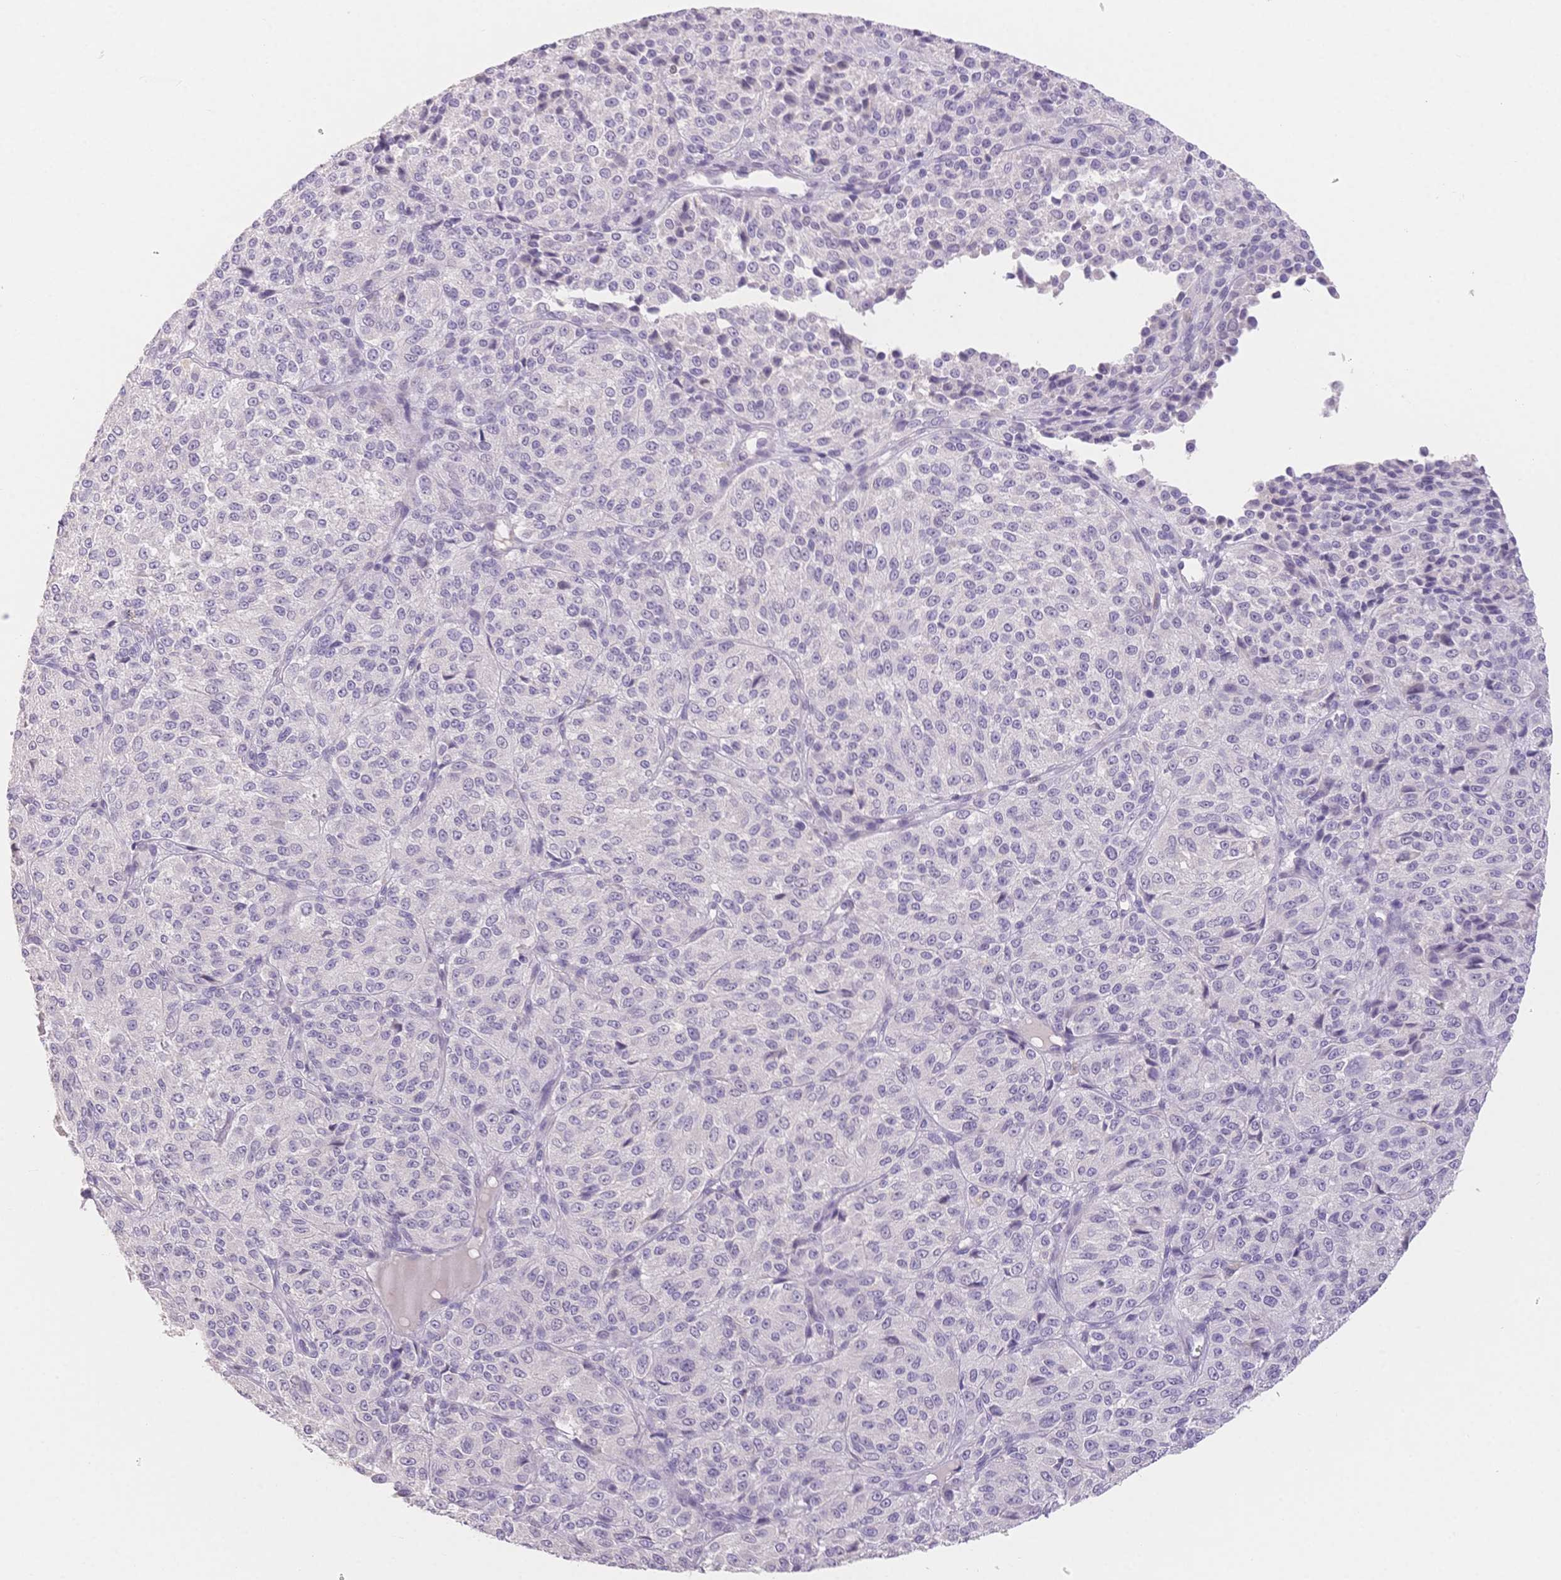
{"staining": {"intensity": "negative", "quantity": "none", "location": "none"}, "tissue": "melanoma", "cell_type": "Tumor cells", "image_type": "cancer", "snomed": [{"axis": "morphology", "description": "Malignant melanoma, Metastatic site"}, {"axis": "topography", "description": "Brain"}], "caption": "Immunohistochemical staining of malignant melanoma (metastatic site) reveals no significant expression in tumor cells.", "gene": "SUV39H2", "patient": {"sex": "female", "age": 56}}